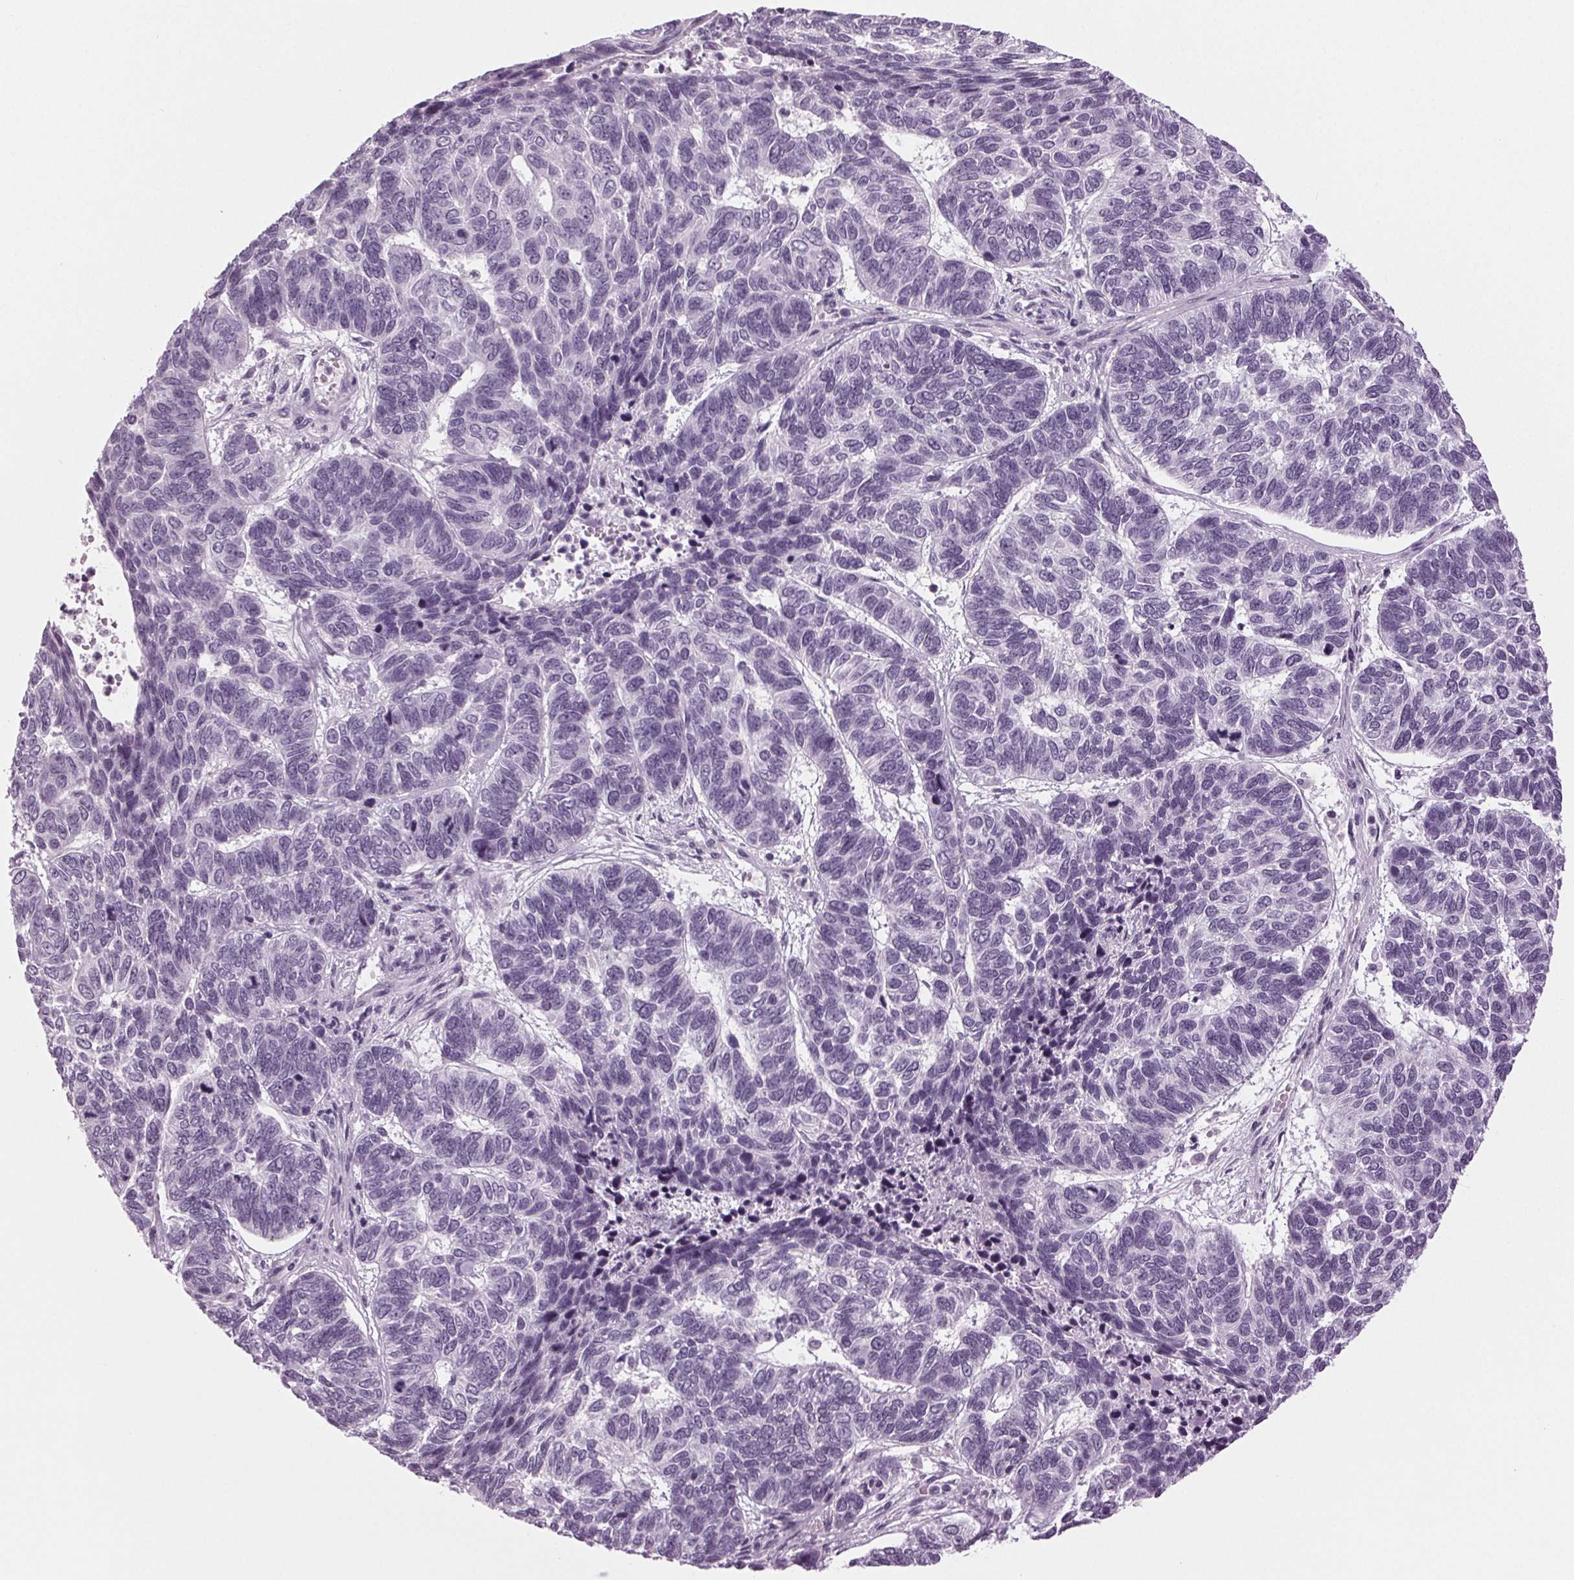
{"staining": {"intensity": "negative", "quantity": "none", "location": "none"}, "tissue": "skin cancer", "cell_type": "Tumor cells", "image_type": "cancer", "snomed": [{"axis": "morphology", "description": "Basal cell carcinoma"}, {"axis": "topography", "description": "Skin"}], "caption": "The micrograph exhibits no staining of tumor cells in skin cancer (basal cell carcinoma).", "gene": "DNAH12", "patient": {"sex": "female", "age": 65}}